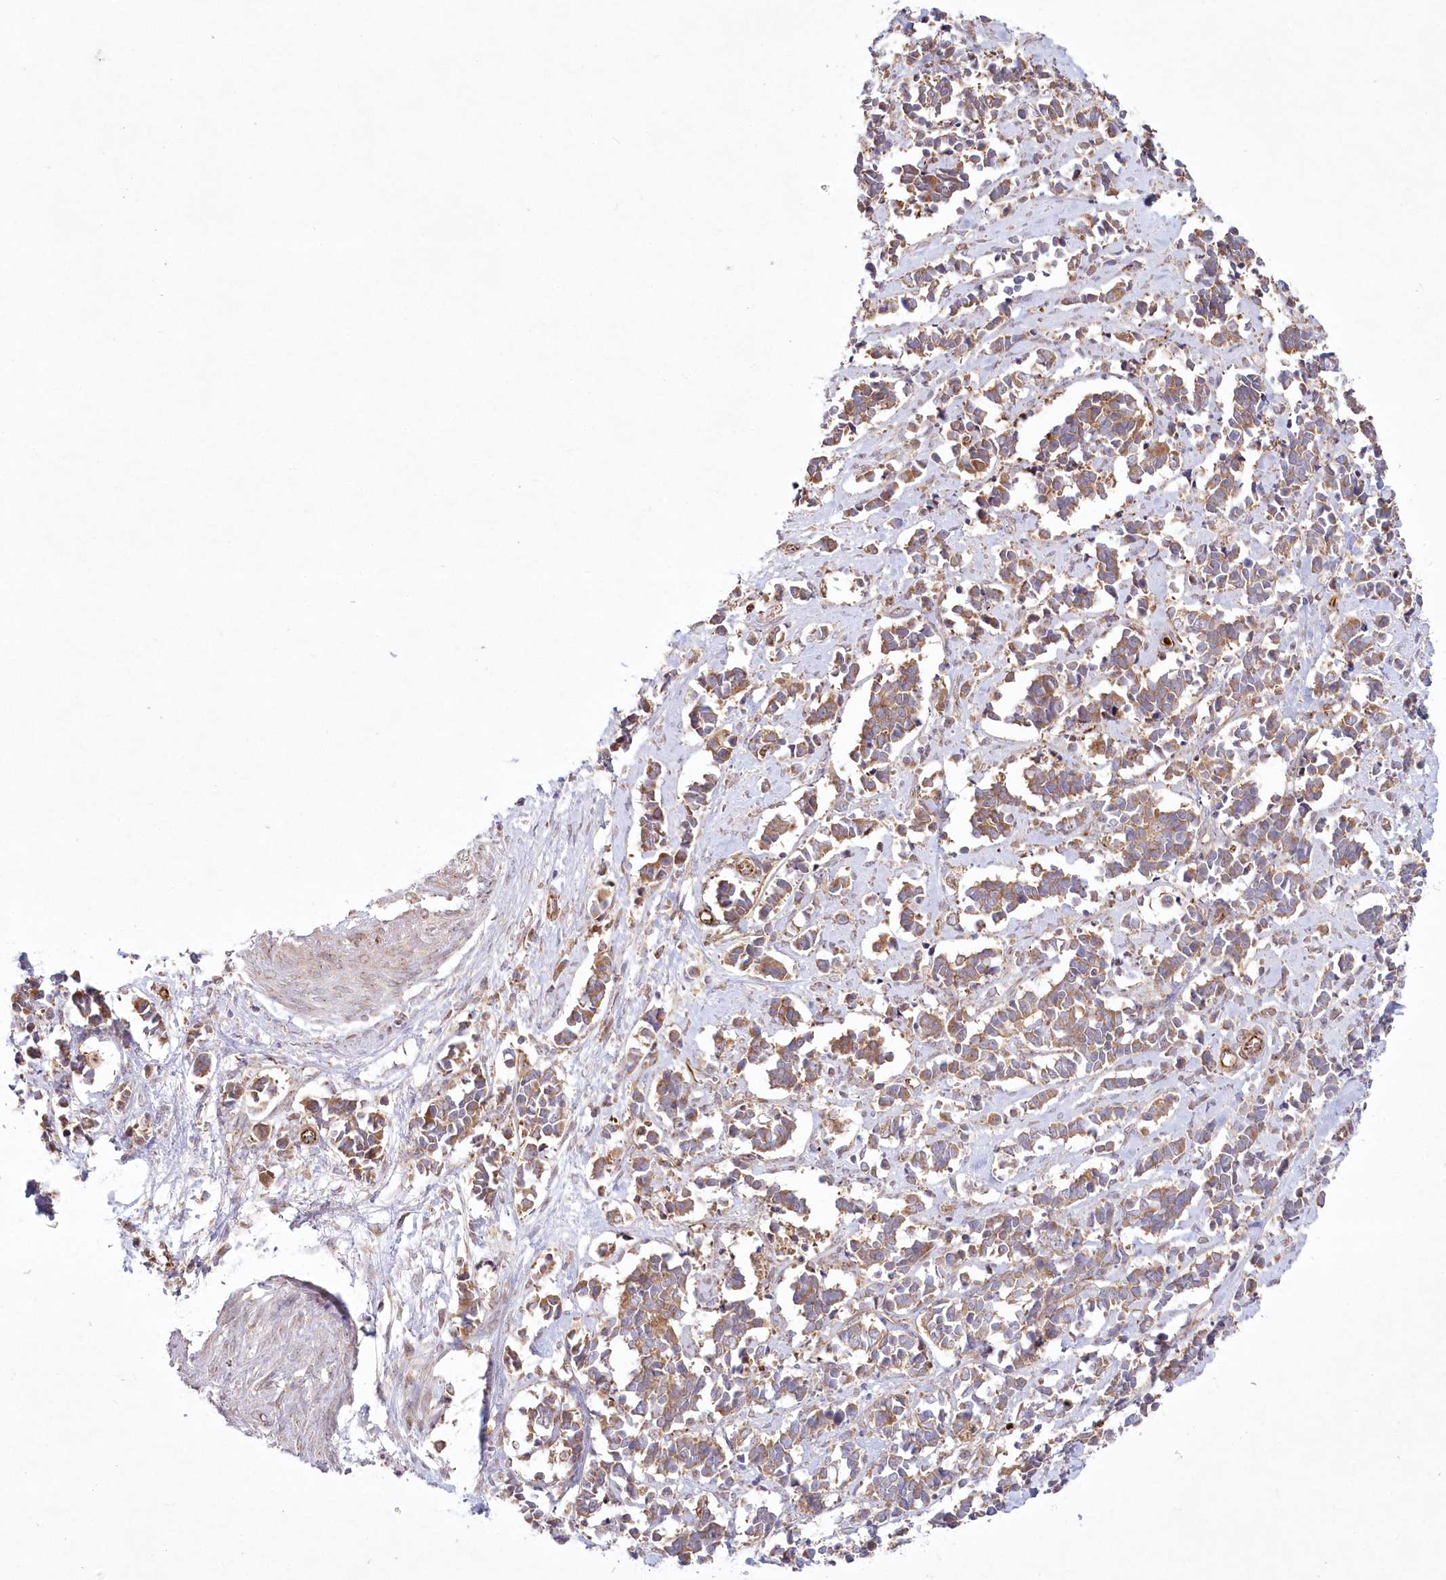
{"staining": {"intensity": "weak", "quantity": ">75%", "location": "cytoplasmic/membranous"}, "tissue": "cervical cancer", "cell_type": "Tumor cells", "image_type": "cancer", "snomed": [{"axis": "morphology", "description": "Normal tissue, NOS"}, {"axis": "morphology", "description": "Squamous cell carcinoma, NOS"}, {"axis": "topography", "description": "Cervix"}], "caption": "A brown stain shows weak cytoplasmic/membranous expression of a protein in cervical cancer tumor cells. (brown staining indicates protein expression, while blue staining denotes nuclei).", "gene": "COMMD3", "patient": {"sex": "female", "age": 35}}